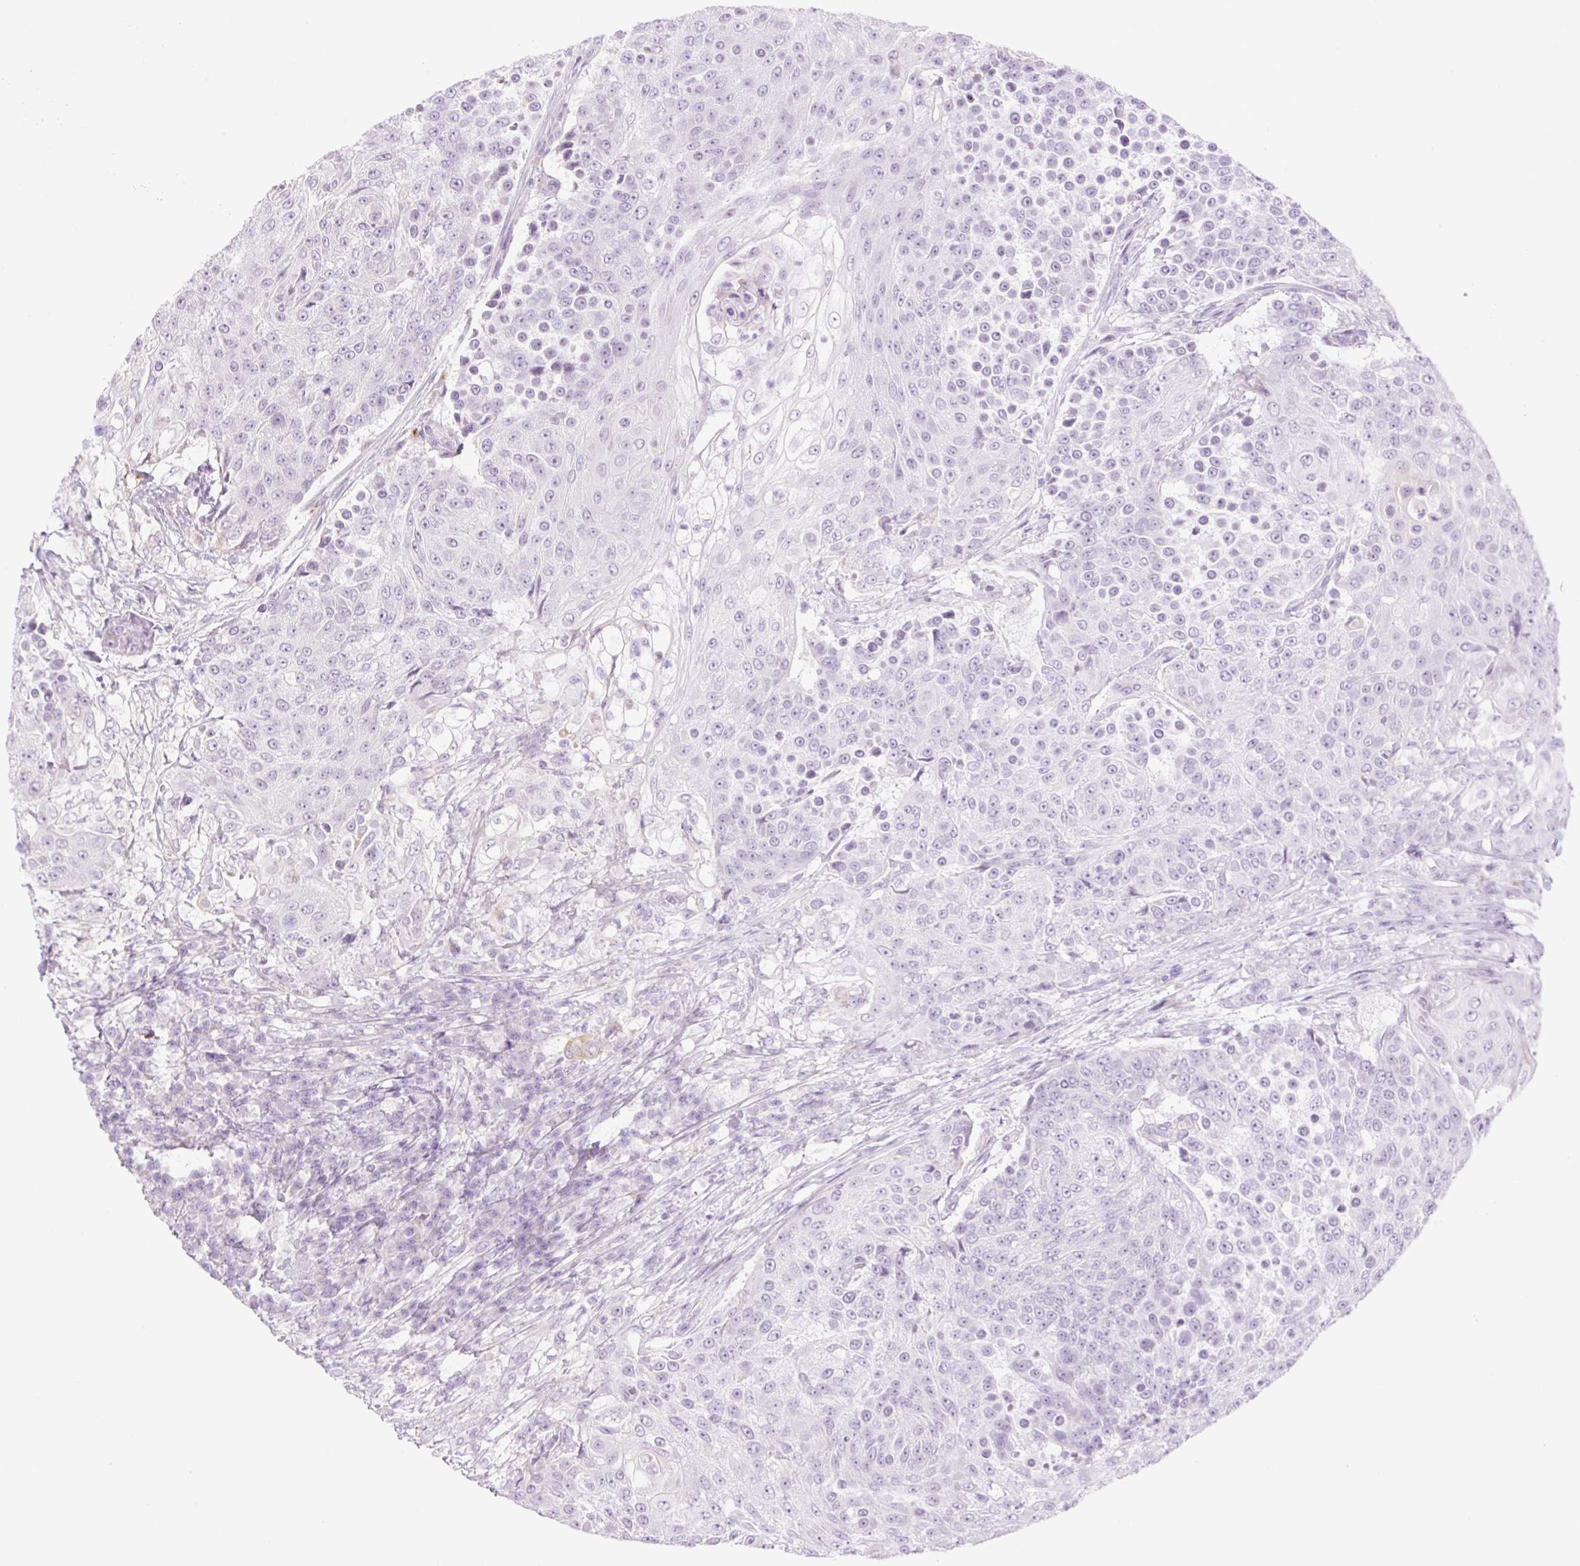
{"staining": {"intensity": "negative", "quantity": "none", "location": "none"}, "tissue": "urothelial cancer", "cell_type": "Tumor cells", "image_type": "cancer", "snomed": [{"axis": "morphology", "description": "Urothelial carcinoma, High grade"}, {"axis": "topography", "description": "Urinary bladder"}], "caption": "This is an immunohistochemistry photomicrograph of human urothelial cancer. There is no staining in tumor cells.", "gene": "ZNF394", "patient": {"sex": "female", "age": 63}}